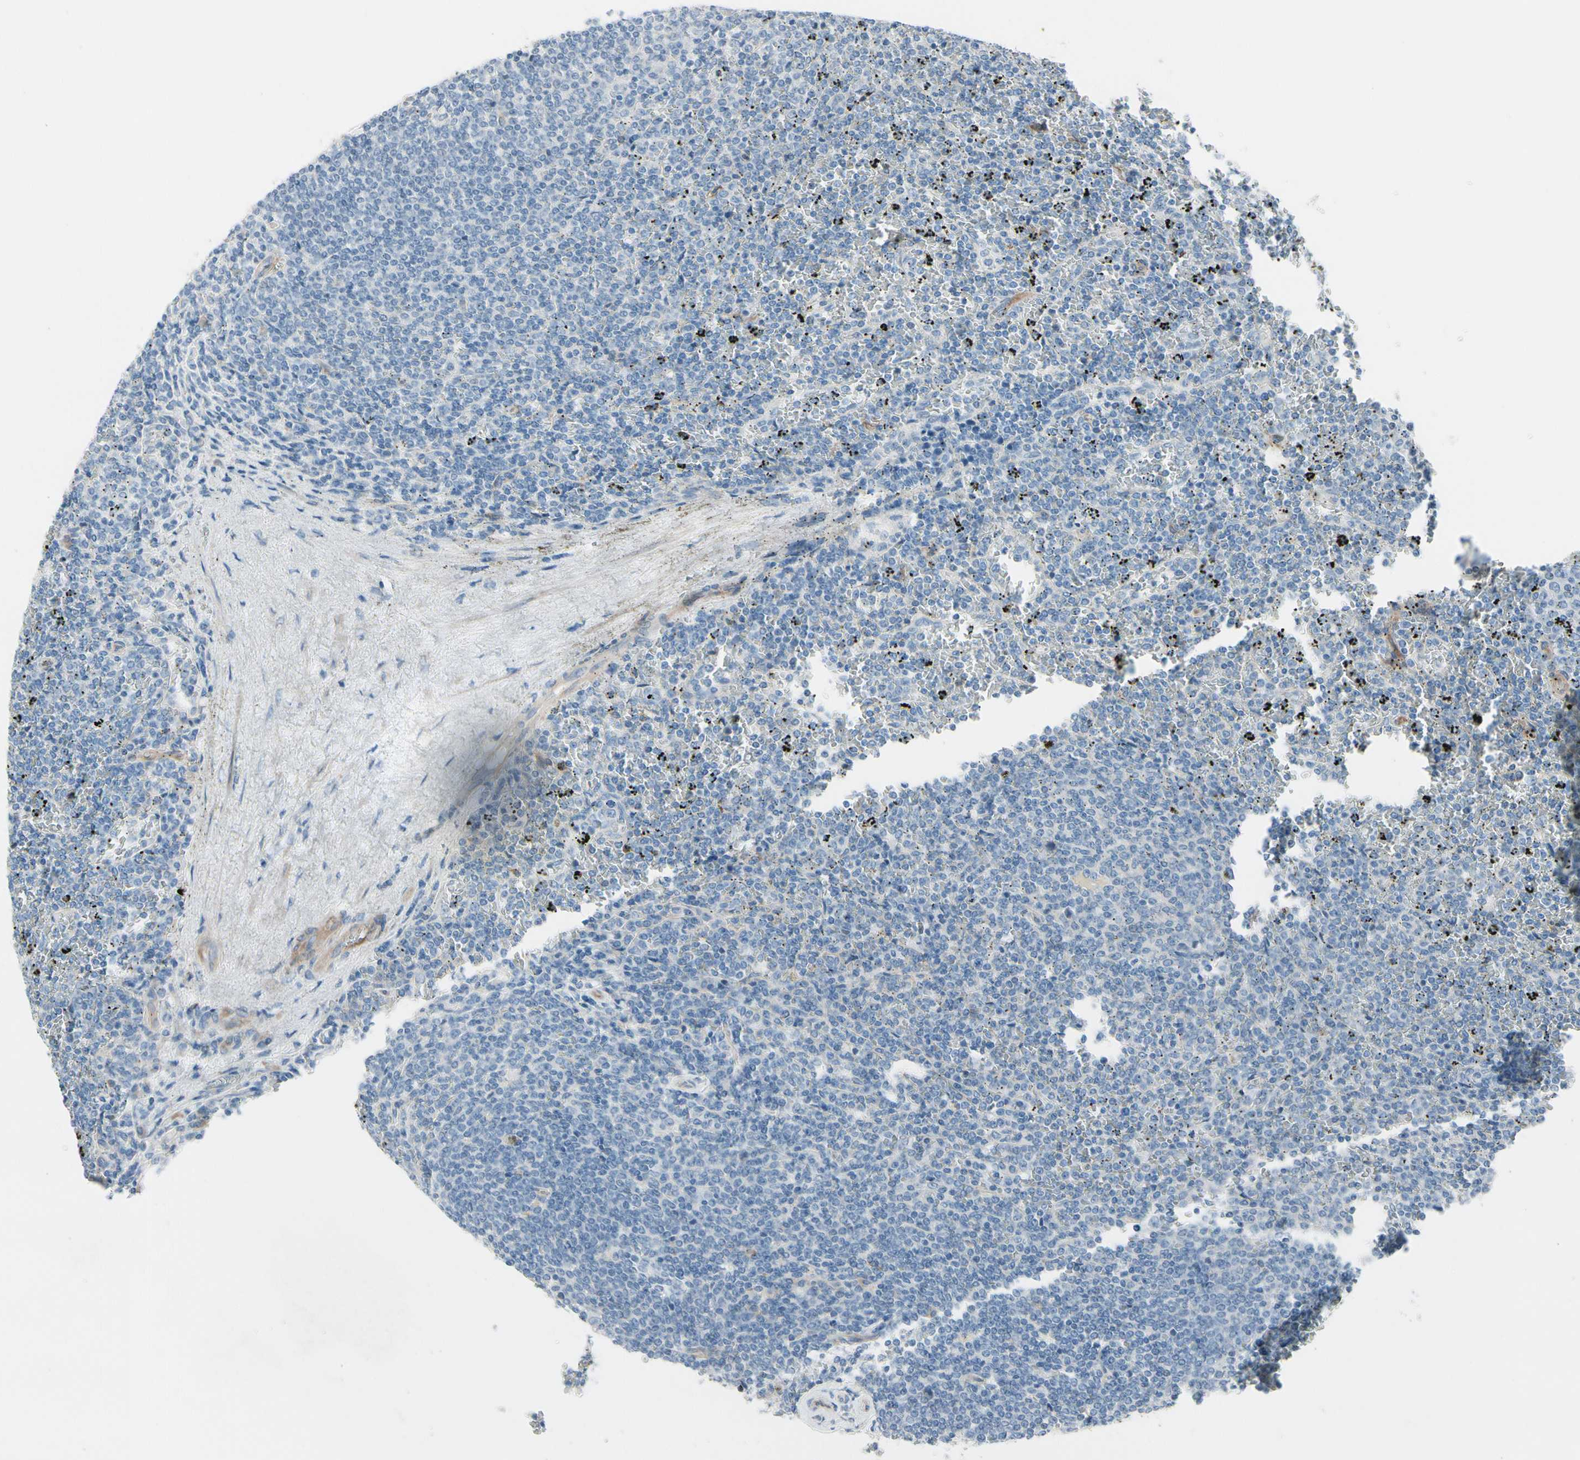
{"staining": {"intensity": "negative", "quantity": "none", "location": "none"}, "tissue": "lymphoma", "cell_type": "Tumor cells", "image_type": "cancer", "snomed": [{"axis": "morphology", "description": "Malignant lymphoma, non-Hodgkin's type, Low grade"}, {"axis": "topography", "description": "Spleen"}], "caption": "The micrograph exhibits no staining of tumor cells in lymphoma. (Brightfield microscopy of DAB immunohistochemistry at high magnification).", "gene": "MAP2", "patient": {"sex": "female", "age": 77}}